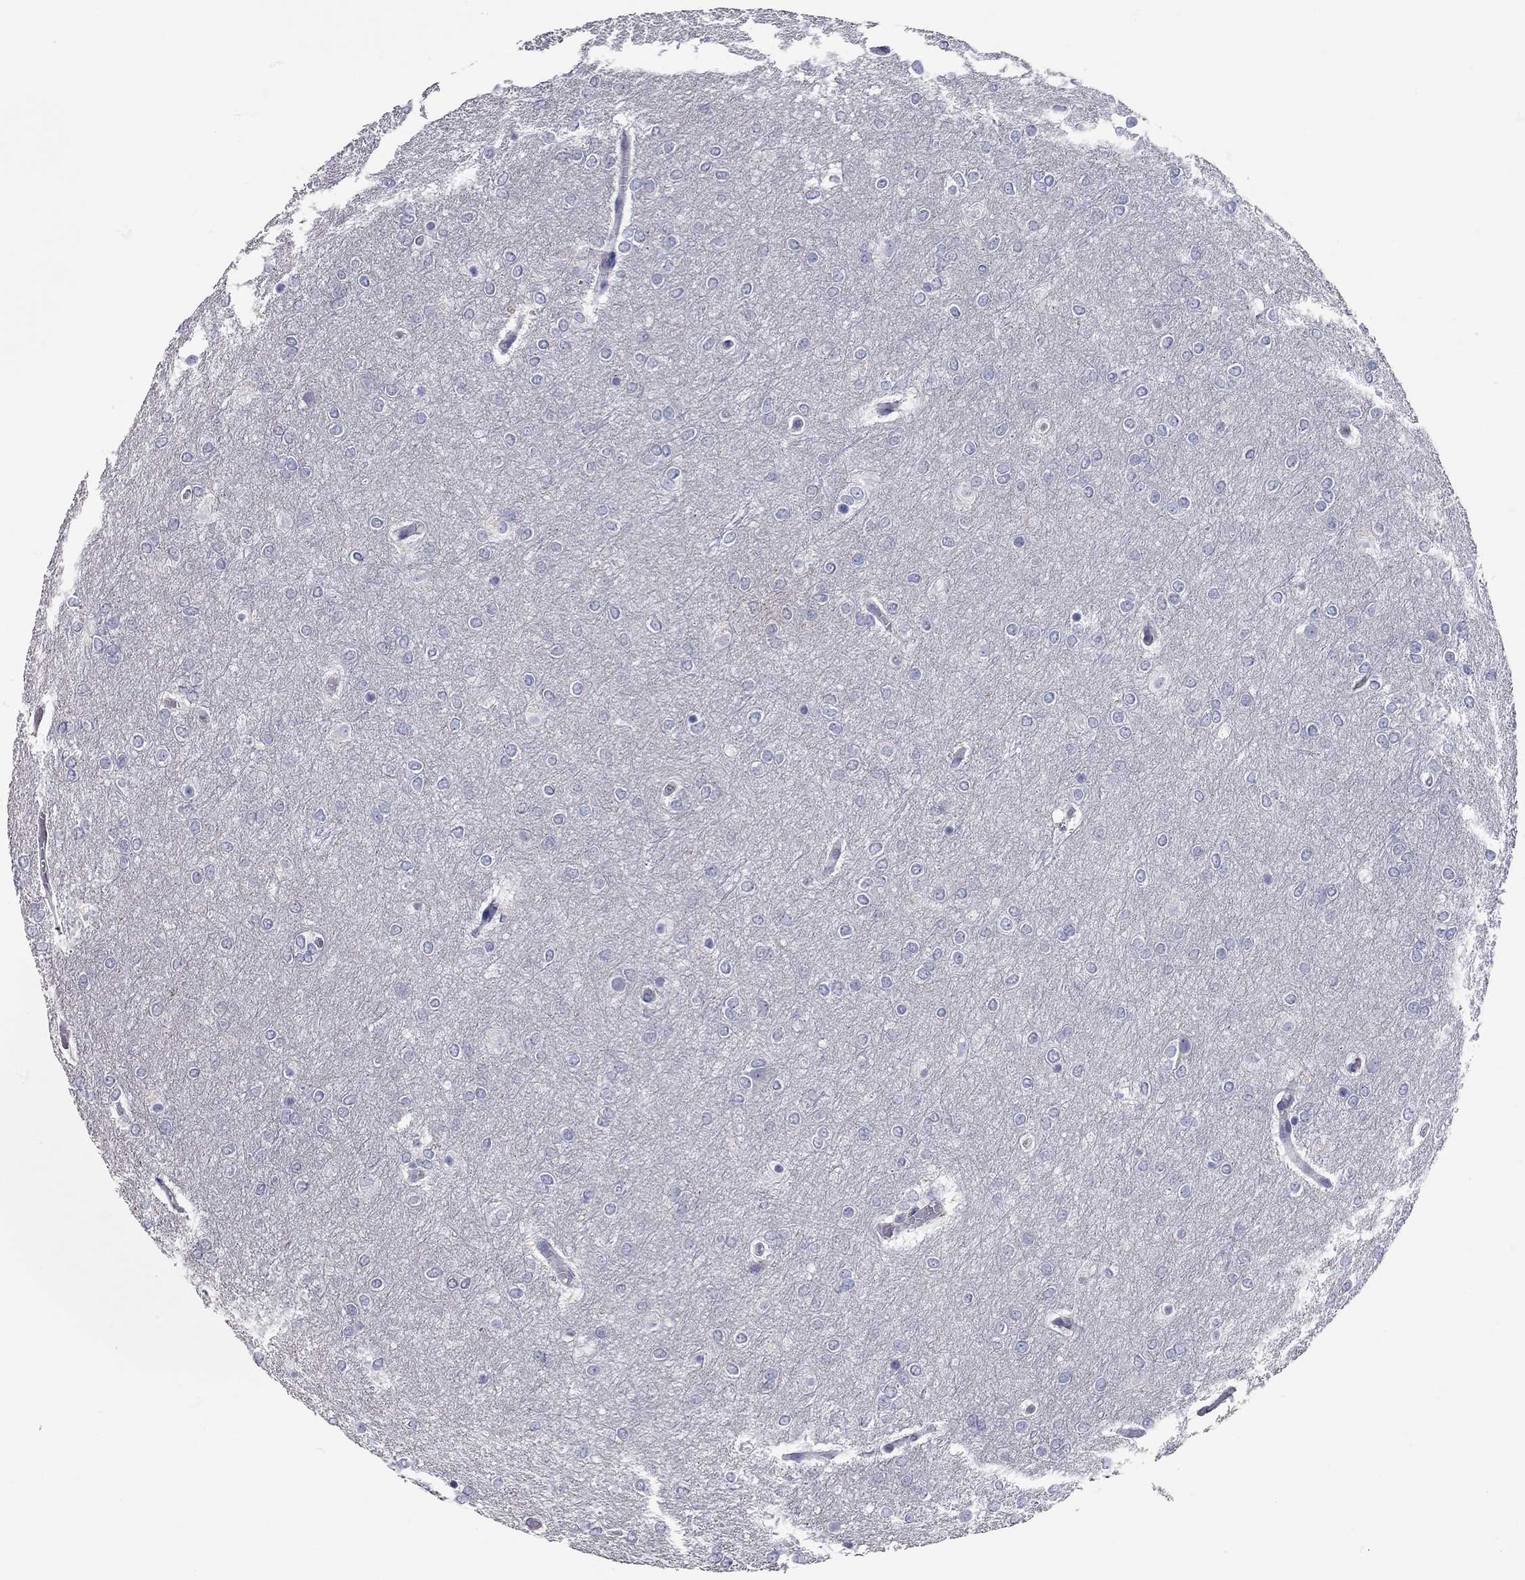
{"staining": {"intensity": "negative", "quantity": "none", "location": "none"}, "tissue": "glioma", "cell_type": "Tumor cells", "image_type": "cancer", "snomed": [{"axis": "morphology", "description": "Glioma, malignant, High grade"}, {"axis": "topography", "description": "Brain"}], "caption": "Immunohistochemical staining of malignant glioma (high-grade) exhibits no significant positivity in tumor cells.", "gene": "XAGE2", "patient": {"sex": "female", "age": 61}}